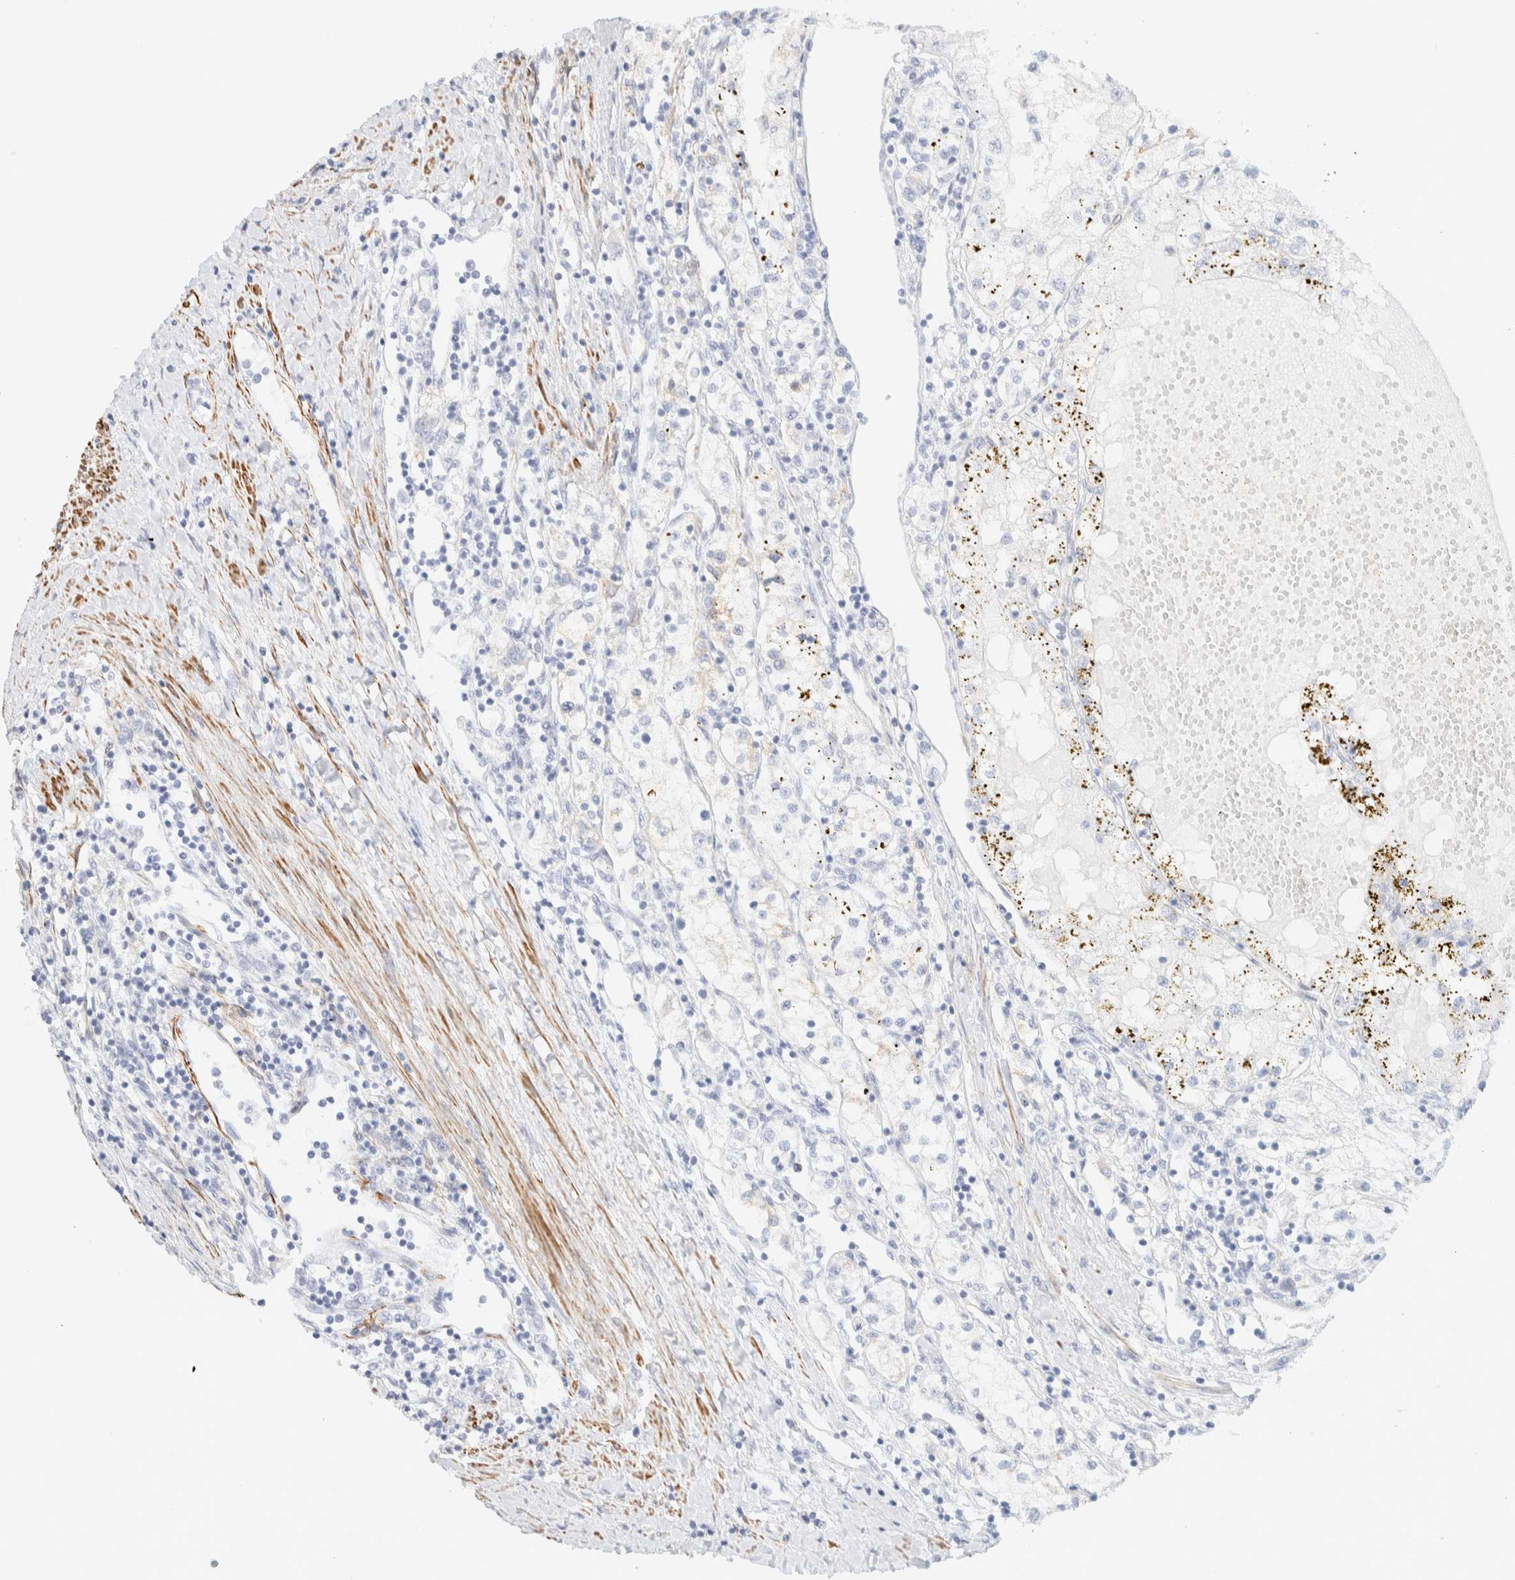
{"staining": {"intensity": "negative", "quantity": "none", "location": "none"}, "tissue": "renal cancer", "cell_type": "Tumor cells", "image_type": "cancer", "snomed": [{"axis": "morphology", "description": "Adenocarcinoma, NOS"}, {"axis": "topography", "description": "Kidney"}], "caption": "Tumor cells show no significant protein staining in adenocarcinoma (renal). (Stains: DAB (3,3'-diaminobenzidine) IHC with hematoxylin counter stain, Microscopy: brightfield microscopy at high magnification).", "gene": "AFMID", "patient": {"sex": "male", "age": 68}}